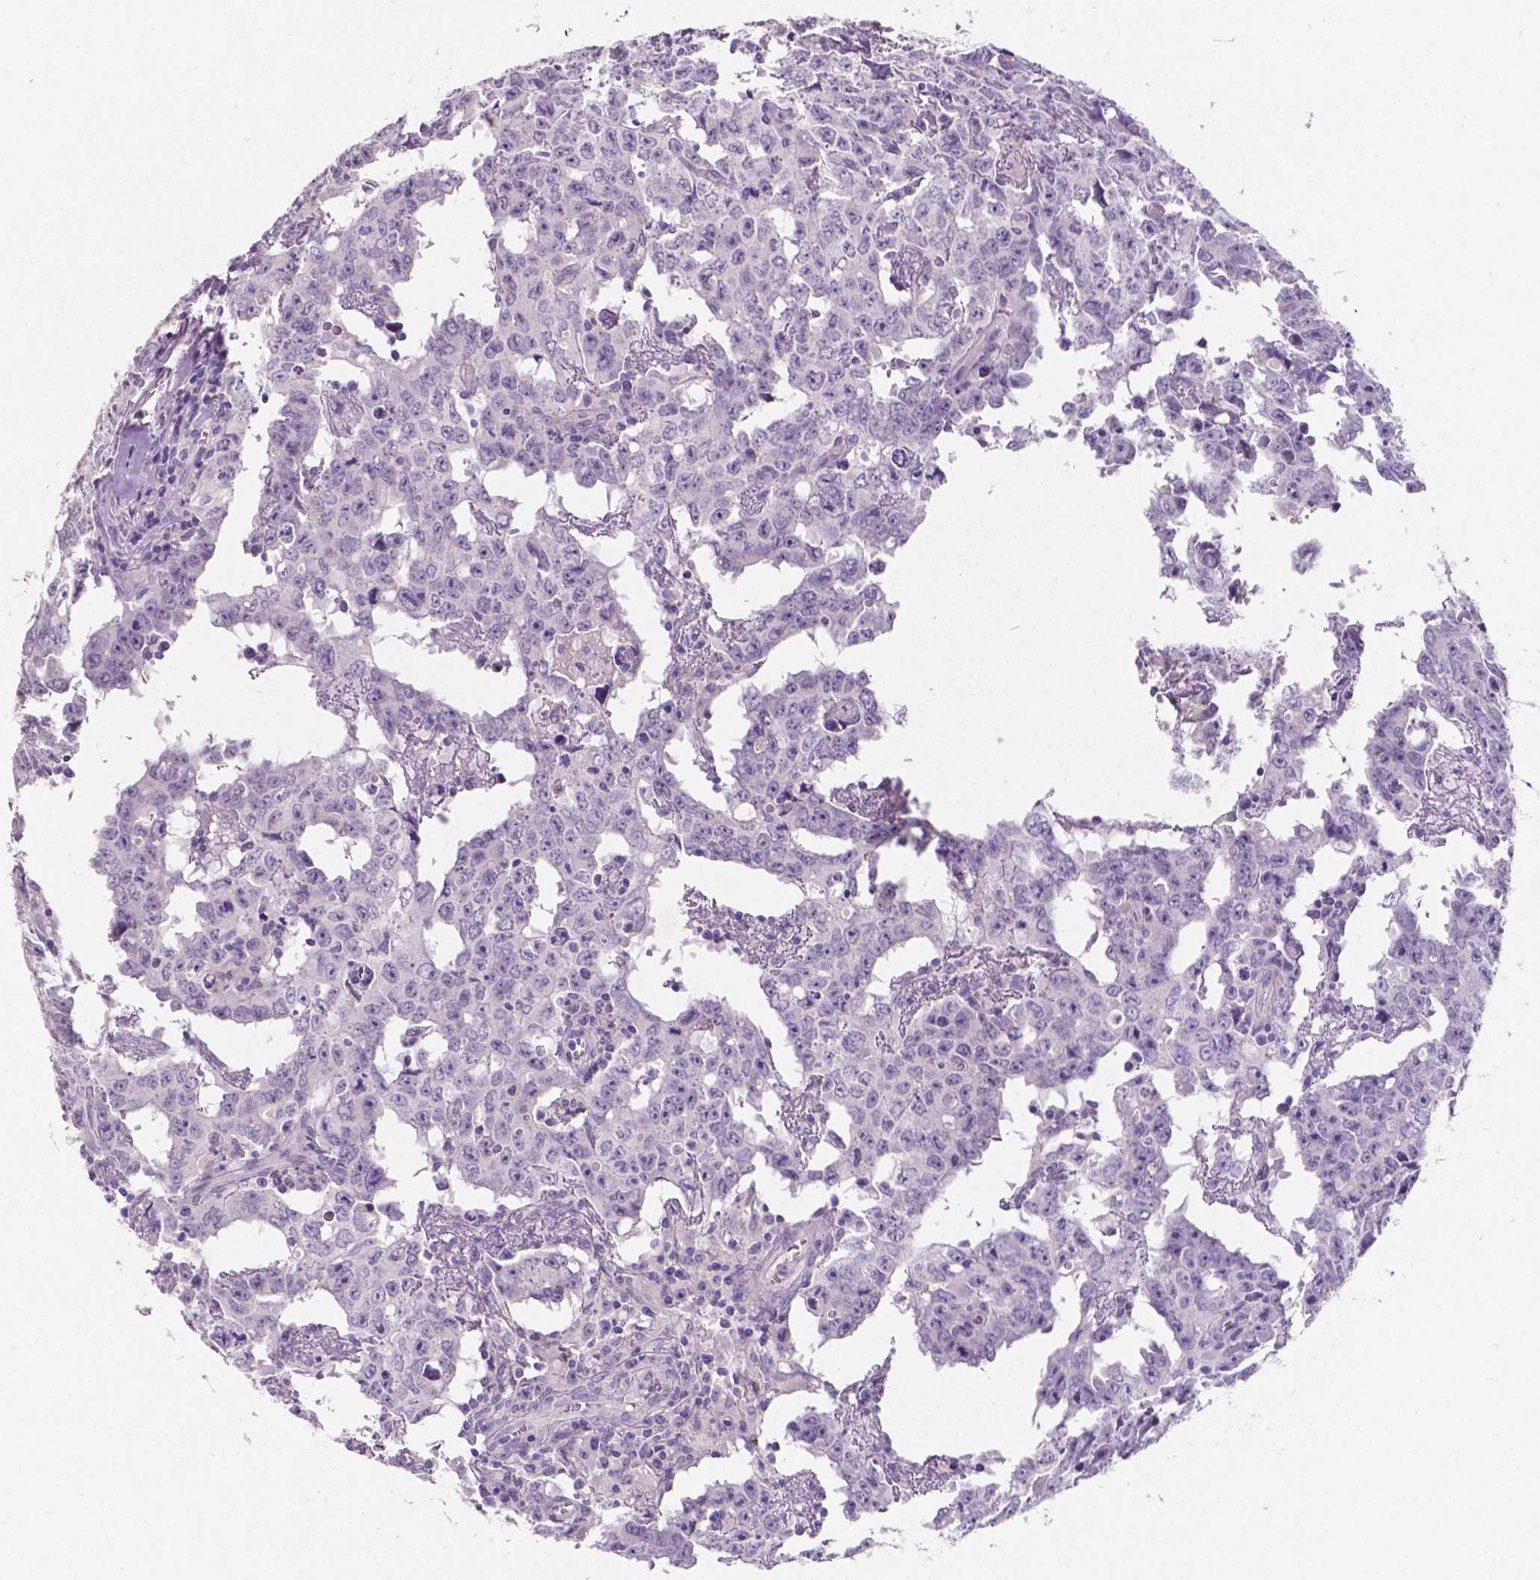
{"staining": {"intensity": "negative", "quantity": "none", "location": "none"}, "tissue": "testis cancer", "cell_type": "Tumor cells", "image_type": "cancer", "snomed": [{"axis": "morphology", "description": "Carcinoma, Embryonal, NOS"}, {"axis": "topography", "description": "Testis"}], "caption": "This is an IHC histopathology image of testis cancer. There is no expression in tumor cells.", "gene": "SATB2", "patient": {"sex": "male", "age": 22}}